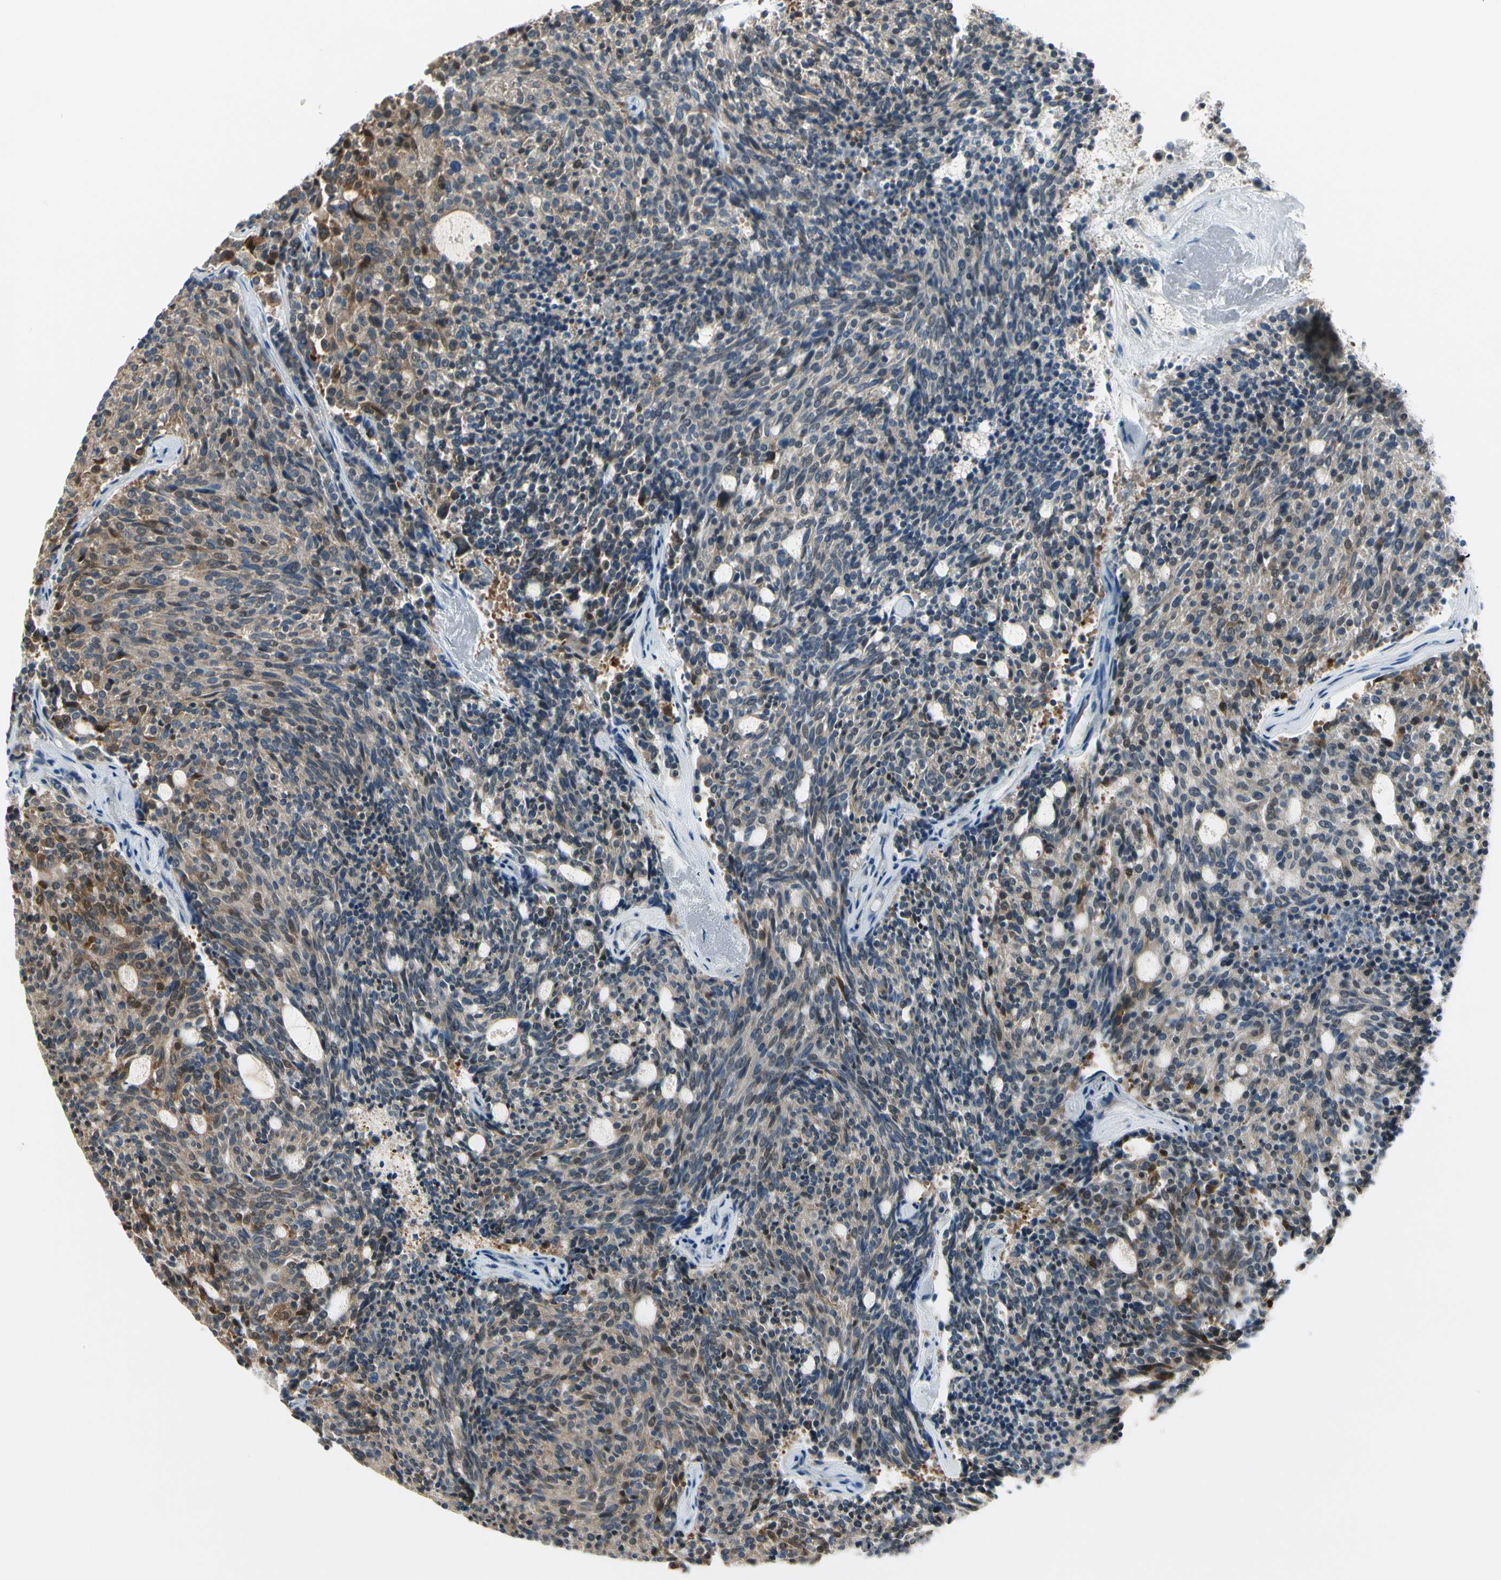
{"staining": {"intensity": "moderate", "quantity": "<25%", "location": "cytoplasmic/membranous"}, "tissue": "carcinoid", "cell_type": "Tumor cells", "image_type": "cancer", "snomed": [{"axis": "morphology", "description": "Carcinoid, malignant, NOS"}, {"axis": "topography", "description": "Pancreas"}], "caption": "Carcinoid stained for a protein (brown) shows moderate cytoplasmic/membranous positive expression in about <25% of tumor cells.", "gene": "PEBP1", "patient": {"sex": "female", "age": 54}}